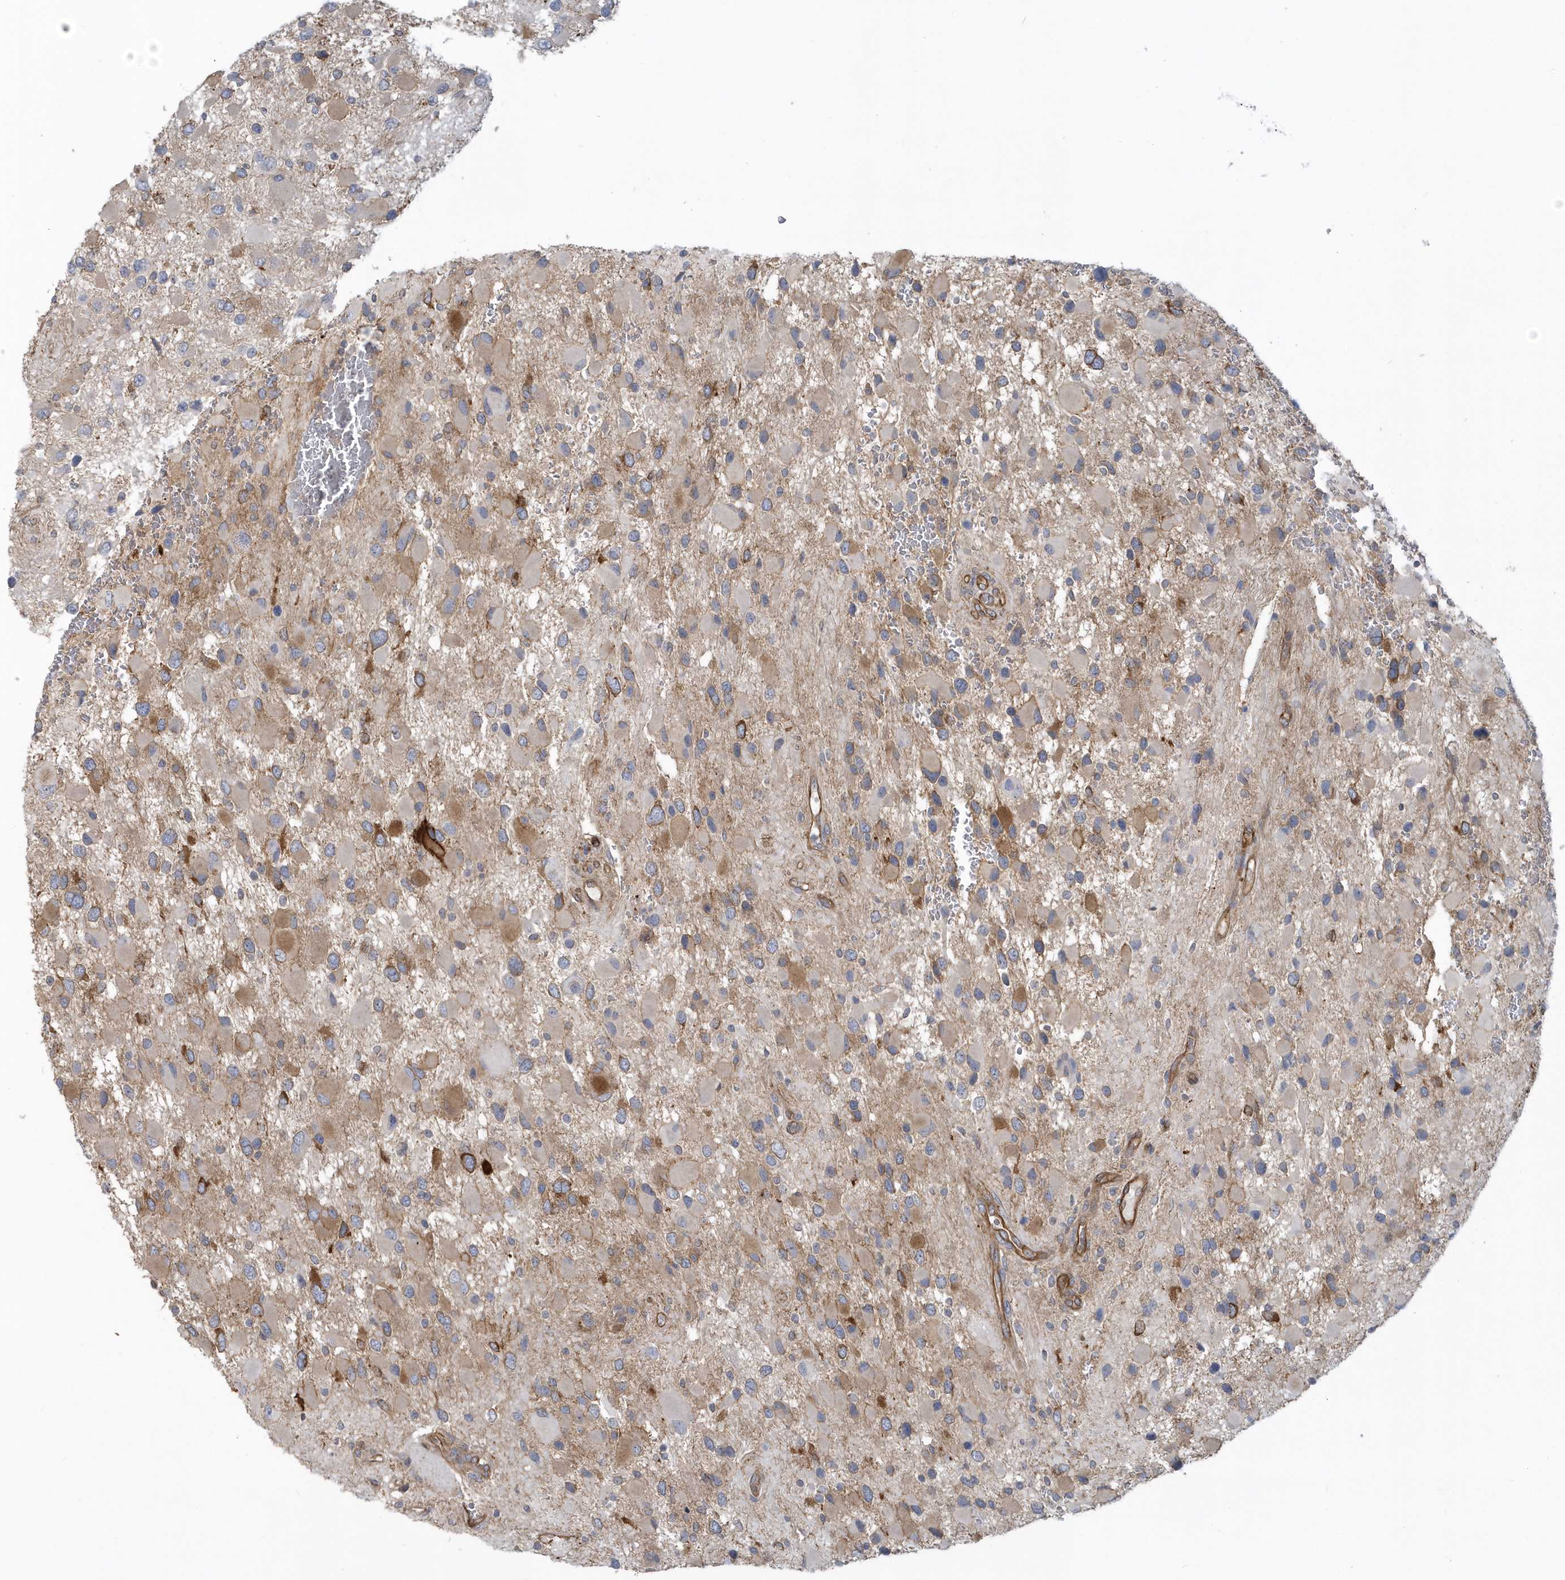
{"staining": {"intensity": "moderate", "quantity": "<25%", "location": "cytoplasmic/membranous"}, "tissue": "glioma", "cell_type": "Tumor cells", "image_type": "cancer", "snomed": [{"axis": "morphology", "description": "Glioma, malignant, High grade"}, {"axis": "topography", "description": "Brain"}], "caption": "This is a photomicrograph of IHC staining of glioma, which shows moderate positivity in the cytoplasmic/membranous of tumor cells.", "gene": "RAI14", "patient": {"sex": "male", "age": 53}}